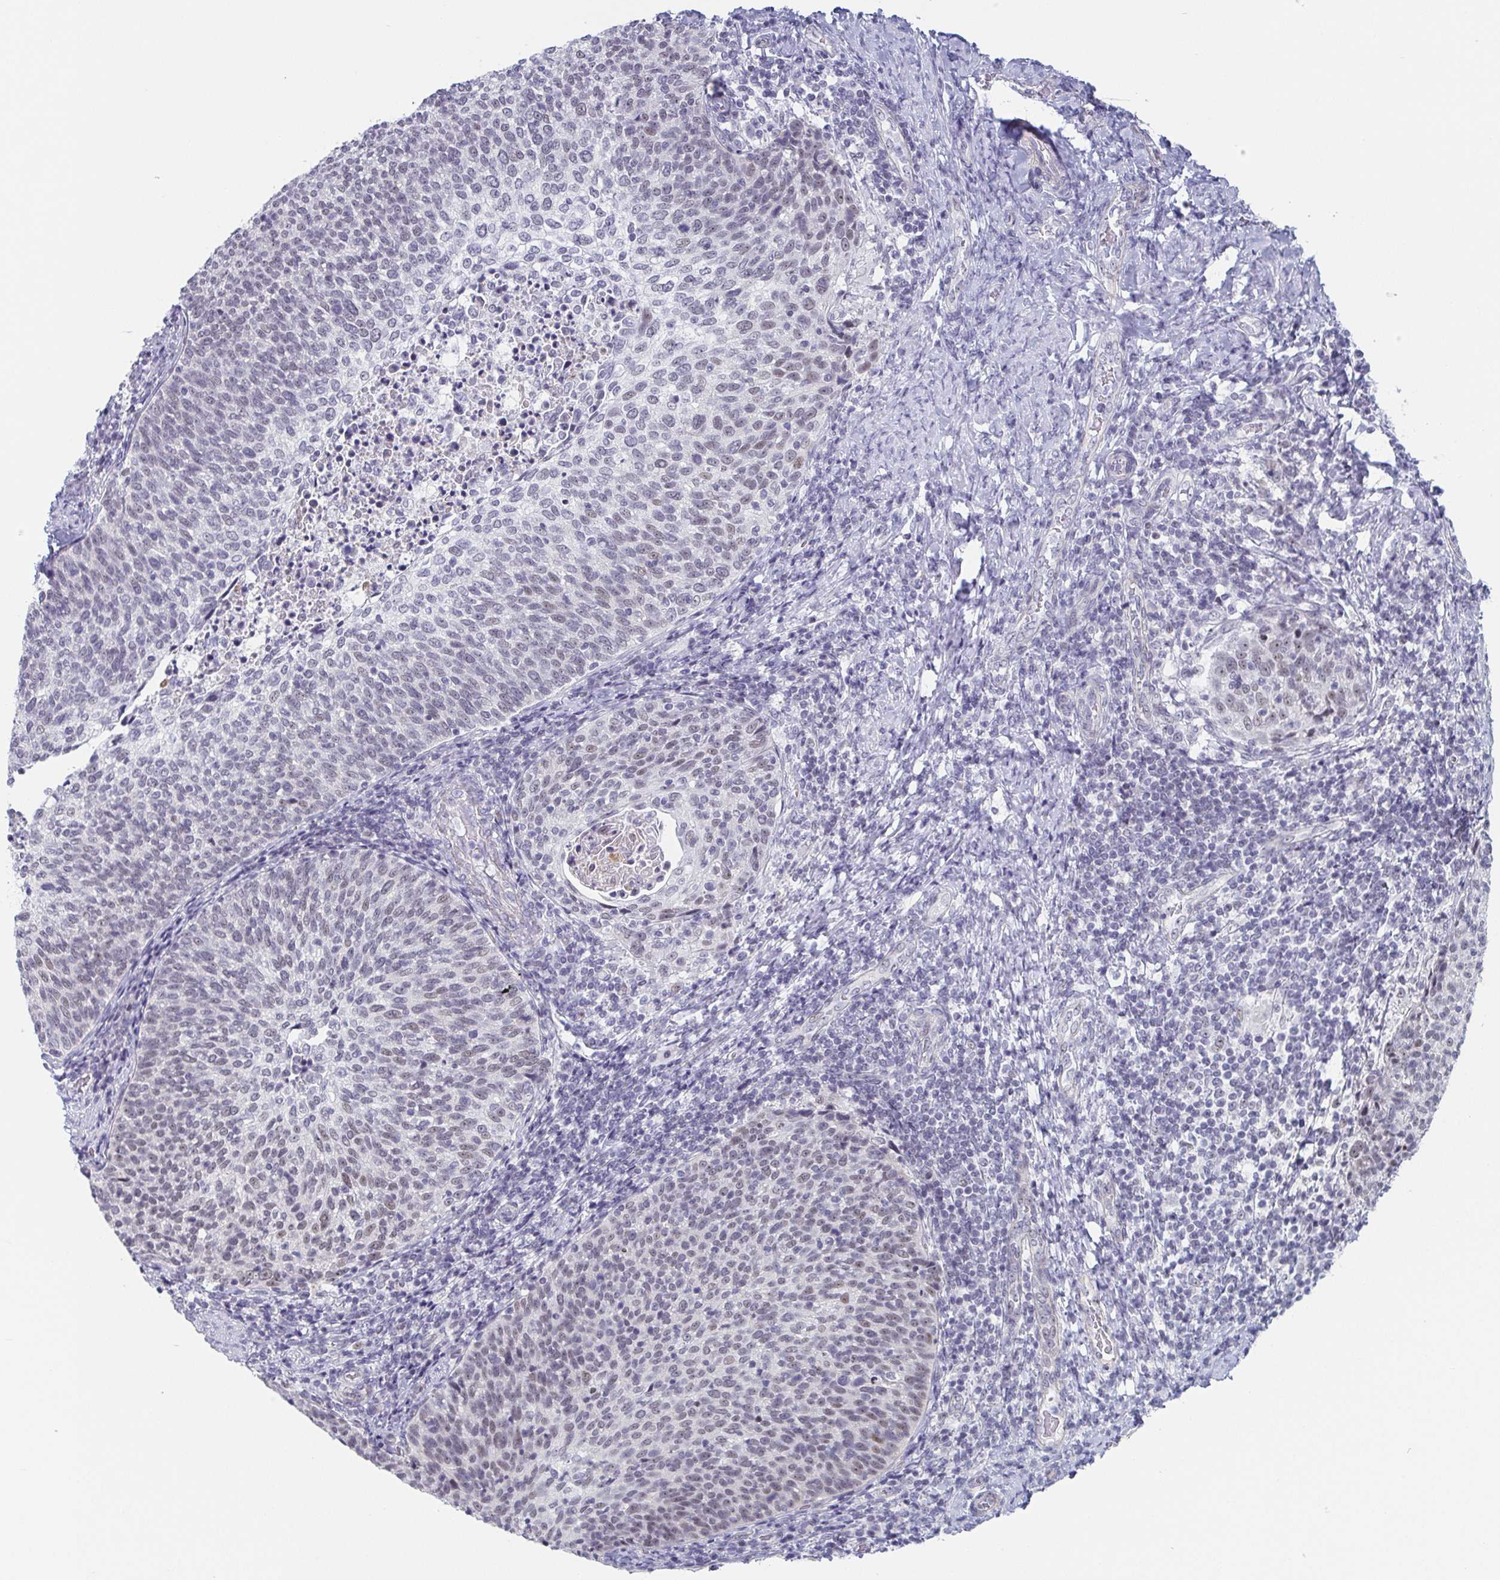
{"staining": {"intensity": "negative", "quantity": "none", "location": "none"}, "tissue": "cervical cancer", "cell_type": "Tumor cells", "image_type": "cancer", "snomed": [{"axis": "morphology", "description": "Squamous cell carcinoma, NOS"}, {"axis": "topography", "description": "Cervix"}], "caption": "An immunohistochemistry photomicrograph of cervical cancer is shown. There is no staining in tumor cells of cervical cancer.", "gene": "EXOSC7", "patient": {"sex": "female", "age": 61}}